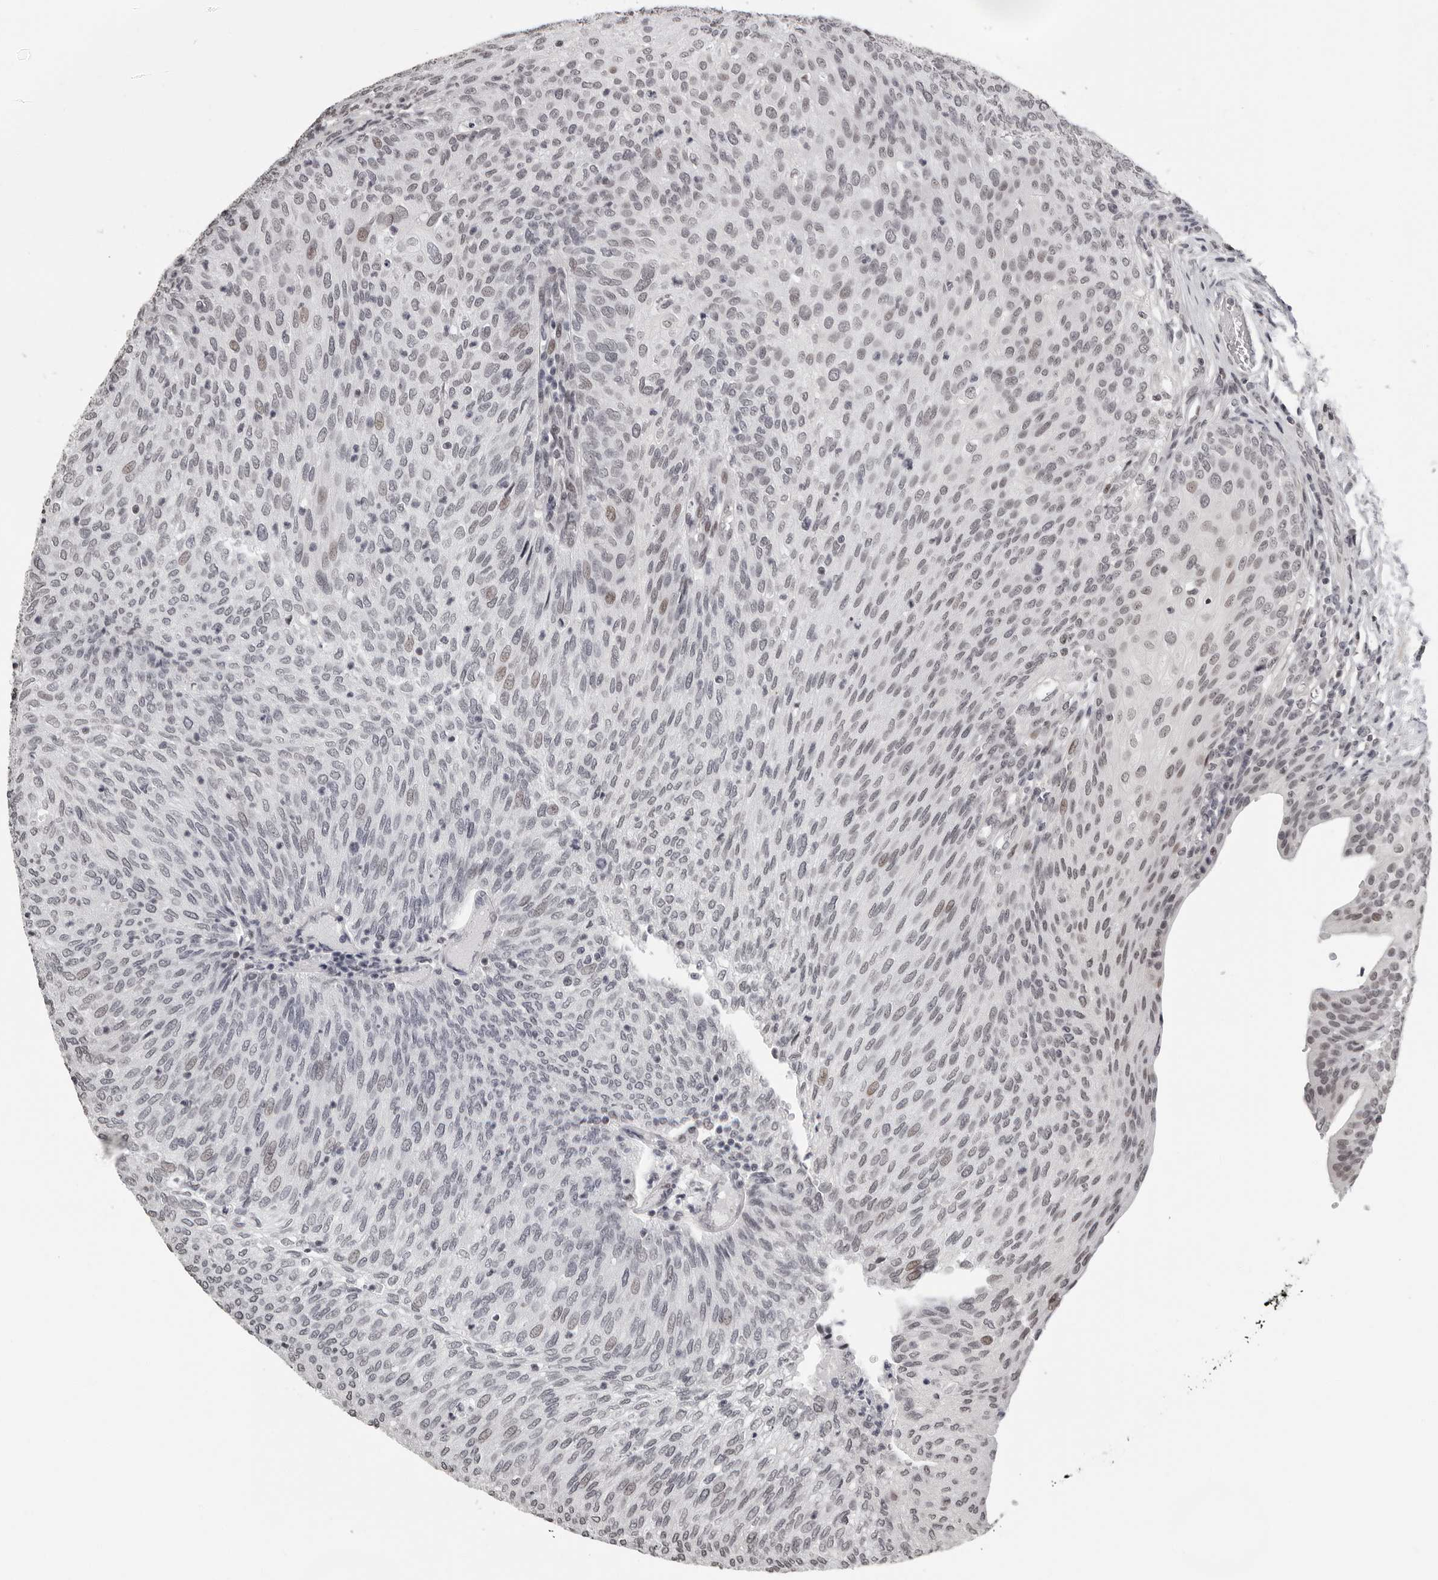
{"staining": {"intensity": "weak", "quantity": "<25%", "location": "nuclear"}, "tissue": "urothelial cancer", "cell_type": "Tumor cells", "image_type": "cancer", "snomed": [{"axis": "morphology", "description": "Urothelial carcinoma, Low grade"}, {"axis": "topography", "description": "Urinary bladder"}], "caption": "Tumor cells are negative for protein expression in human urothelial cancer.", "gene": "ORC1", "patient": {"sex": "female", "age": 79}}